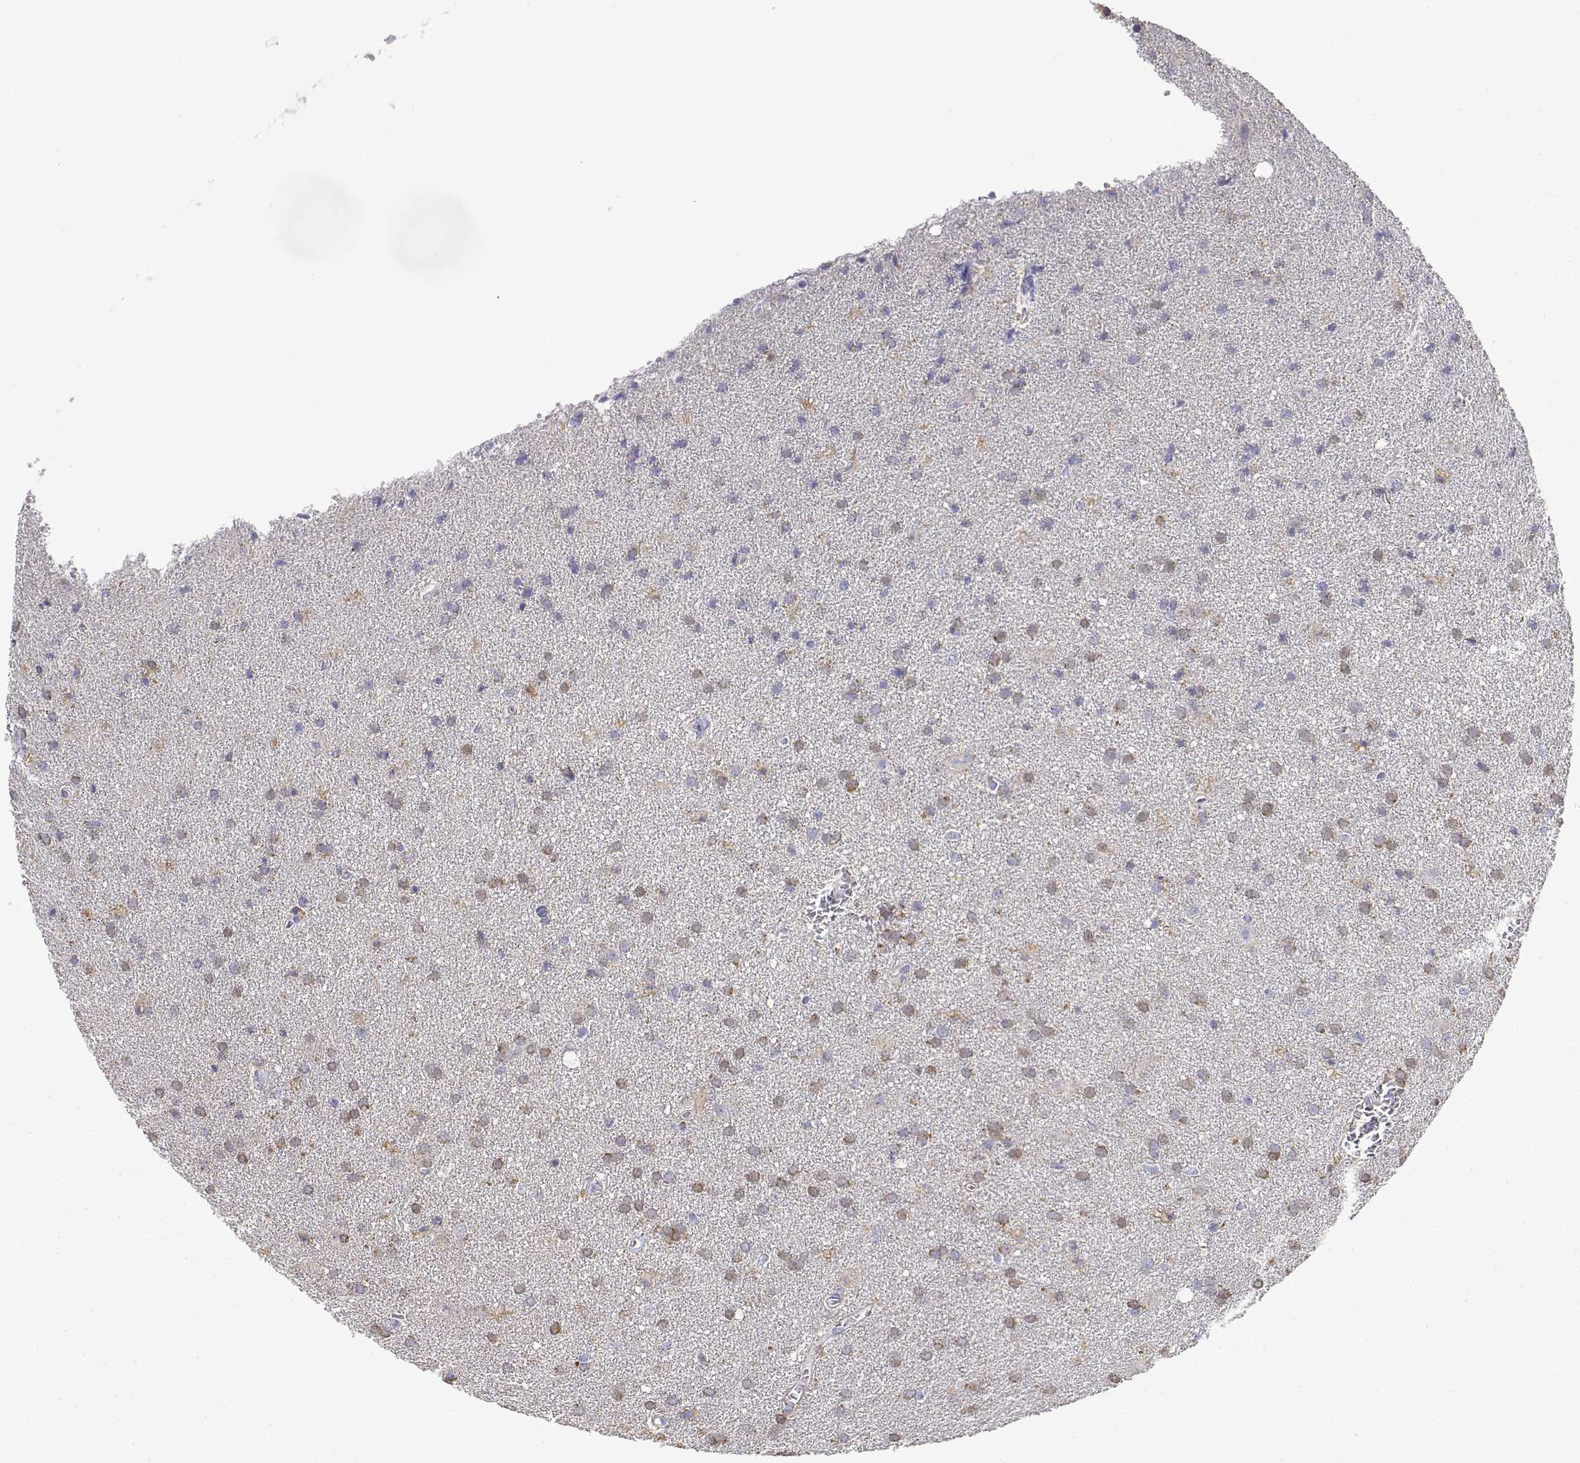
{"staining": {"intensity": "weak", "quantity": "25%-75%", "location": "cytoplasmic/membranous,nuclear"}, "tissue": "glioma", "cell_type": "Tumor cells", "image_type": "cancer", "snomed": [{"axis": "morphology", "description": "Glioma, malignant, Low grade"}, {"axis": "topography", "description": "Brain"}], "caption": "This image shows malignant glioma (low-grade) stained with immunohistochemistry (IHC) to label a protein in brown. The cytoplasmic/membranous and nuclear of tumor cells show weak positivity for the protein. Nuclei are counter-stained blue.", "gene": "ADA", "patient": {"sex": "male", "age": 58}}